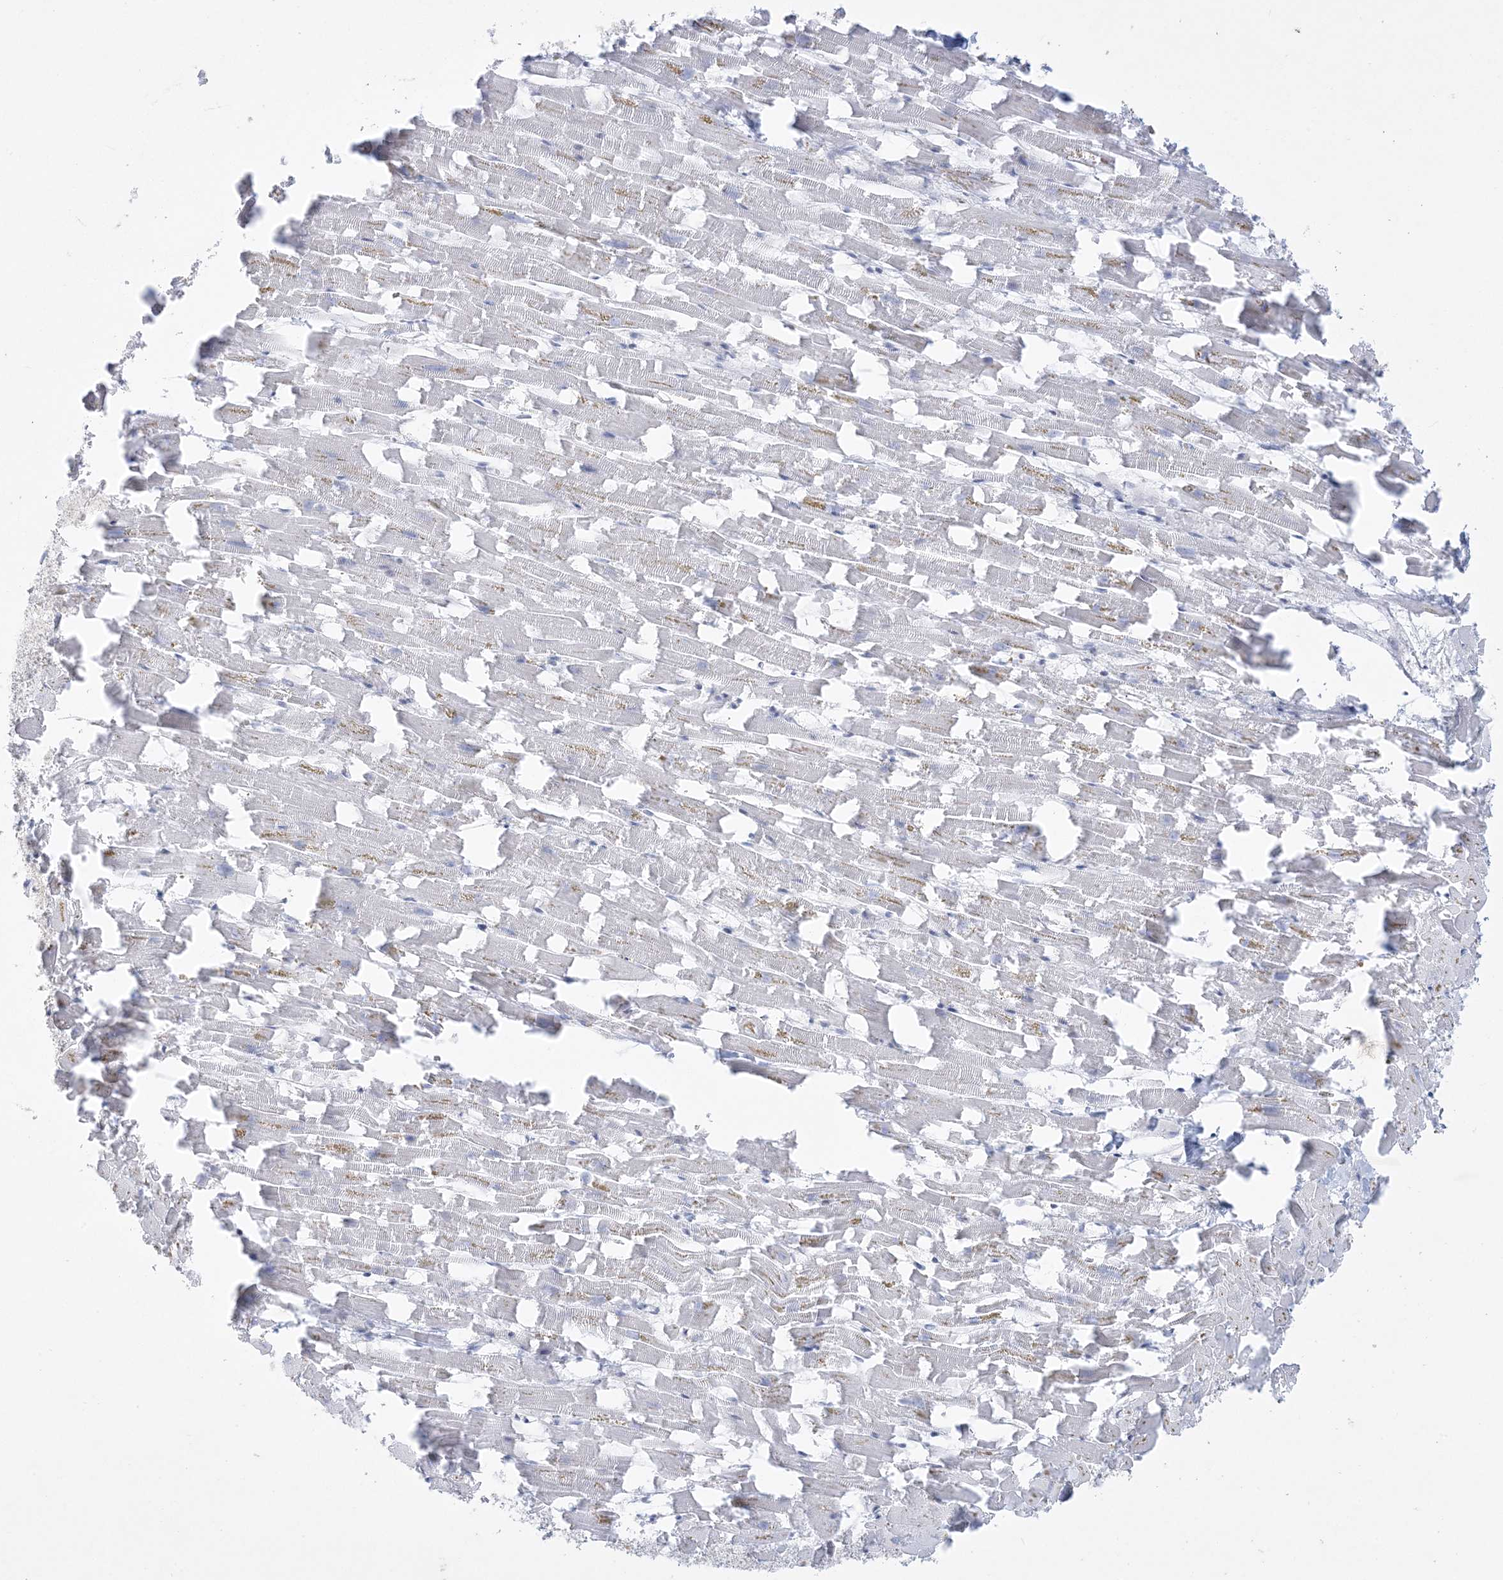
{"staining": {"intensity": "negative", "quantity": "none", "location": "none"}, "tissue": "heart muscle", "cell_type": "Cardiomyocytes", "image_type": "normal", "snomed": [{"axis": "morphology", "description": "Normal tissue, NOS"}, {"axis": "topography", "description": "Heart"}], "caption": "This is a histopathology image of immunohistochemistry staining of unremarkable heart muscle, which shows no expression in cardiomyocytes.", "gene": "SLAMF9", "patient": {"sex": "female", "age": 64}}